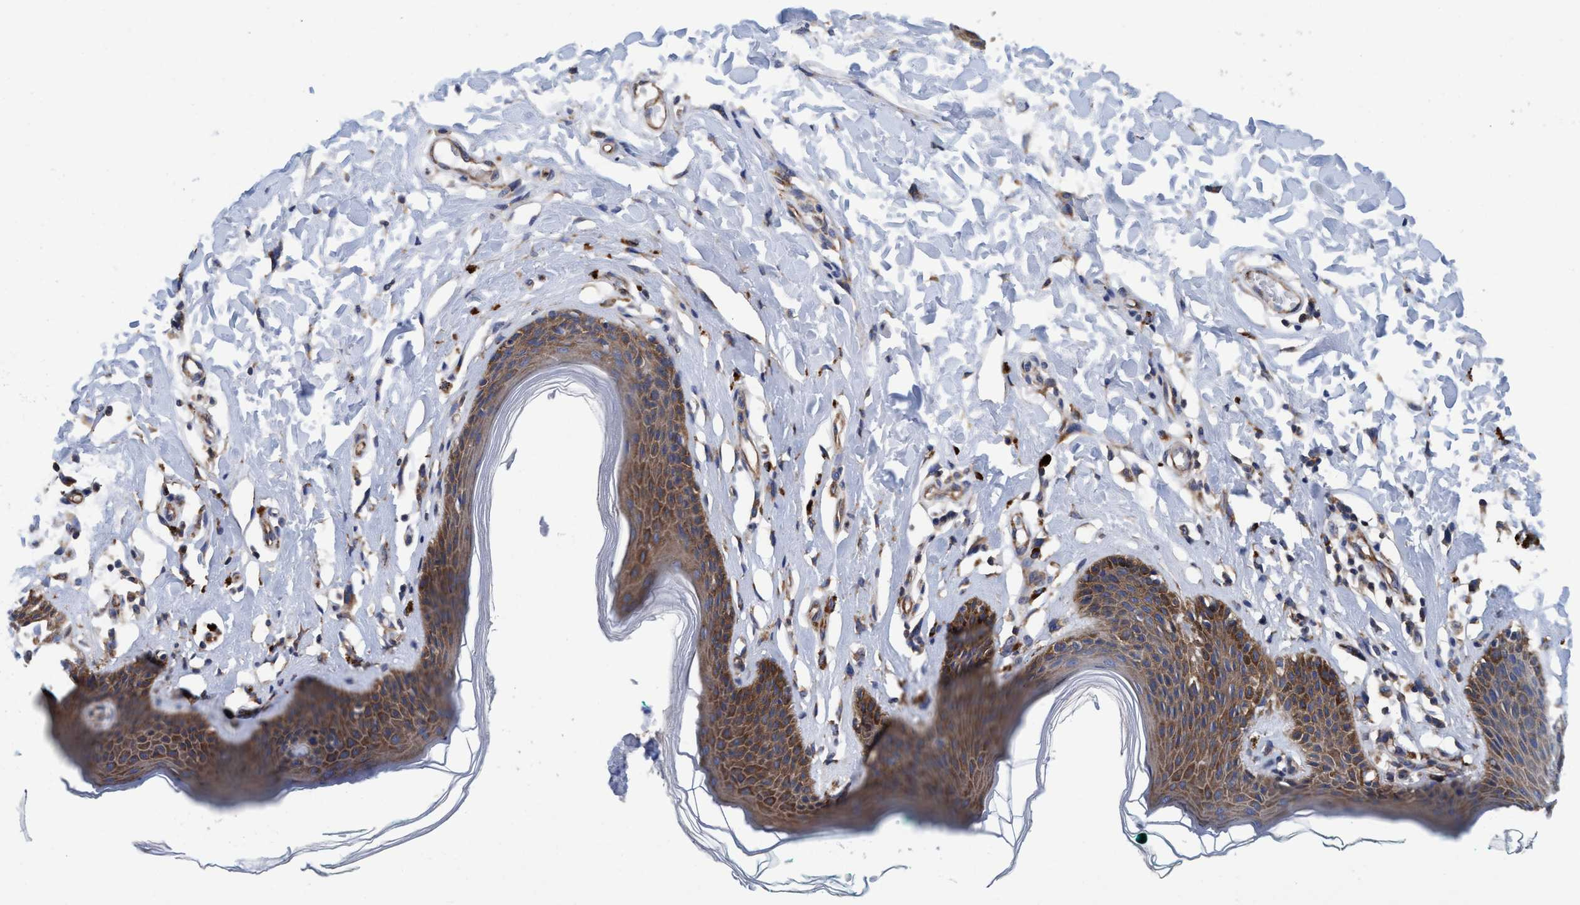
{"staining": {"intensity": "moderate", "quantity": ">75%", "location": "cytoplasmic/membranous"}, "tissue": "skin", "cell_type": "Epidermal cells", "image_type": "normal", "snomed": [{"axis": "morphology", "description": "Normal tissue, NOS"}, {"axis": "topography", "description": "Vulva"}], "caption": "Protein analysis of benign skin demonstrates moderate cytoplasmic/membranous expression in approximately >75% of epidermal cells.", "gene": "ENDOG", "patient": {"sex": "female", "age": 66}}